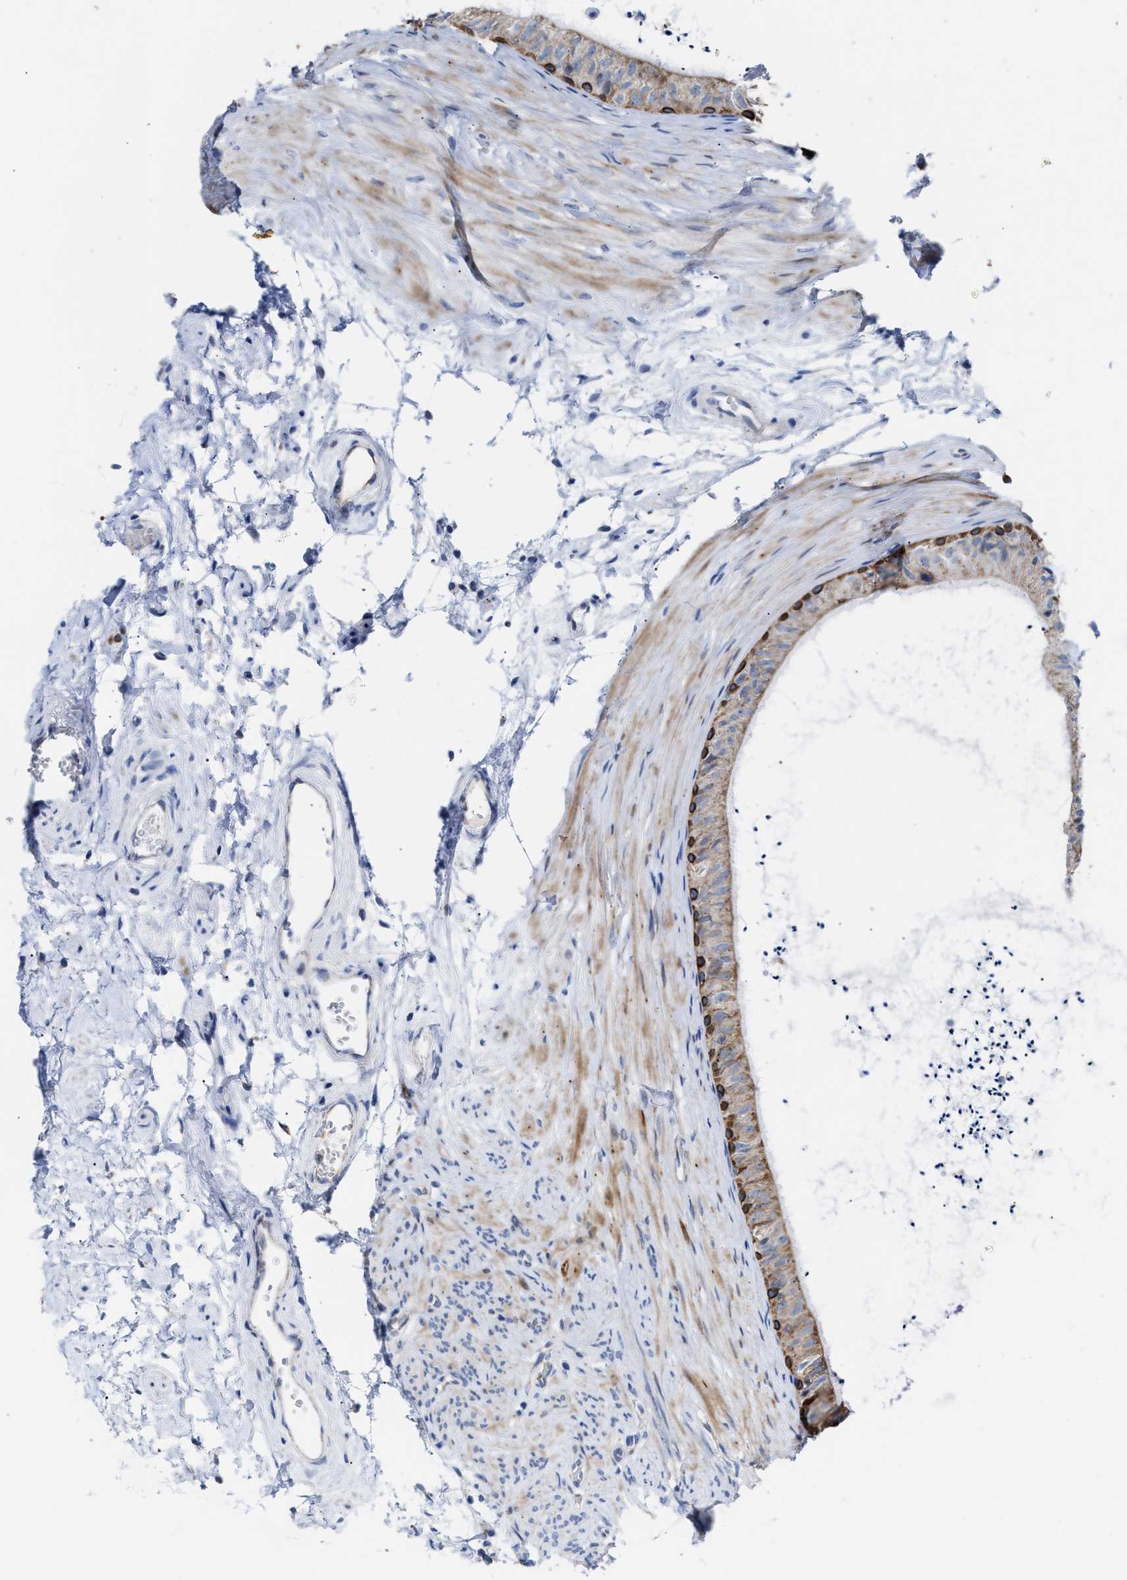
{"staining": {"intensity": "moderate", "quantity": "25%-75%", "location": "cytoplasmic/membranous"}, "tissue": "epididymis", "cell_type": "Glandular cells", "image_type": "normal", "snomed": [{"axis": "morphology", "description": "Normal tissue, NOS"}, {"axis": "topography", "description": "Epididymis"}], "caption": "A medium amount of moderate cytoplasmic/membranous expression is appreciated in approximately 25%-75% of glandular cells in normal epididymis.", "gene": "JAG1", "patient": {"sex": "male", "age": 56}}